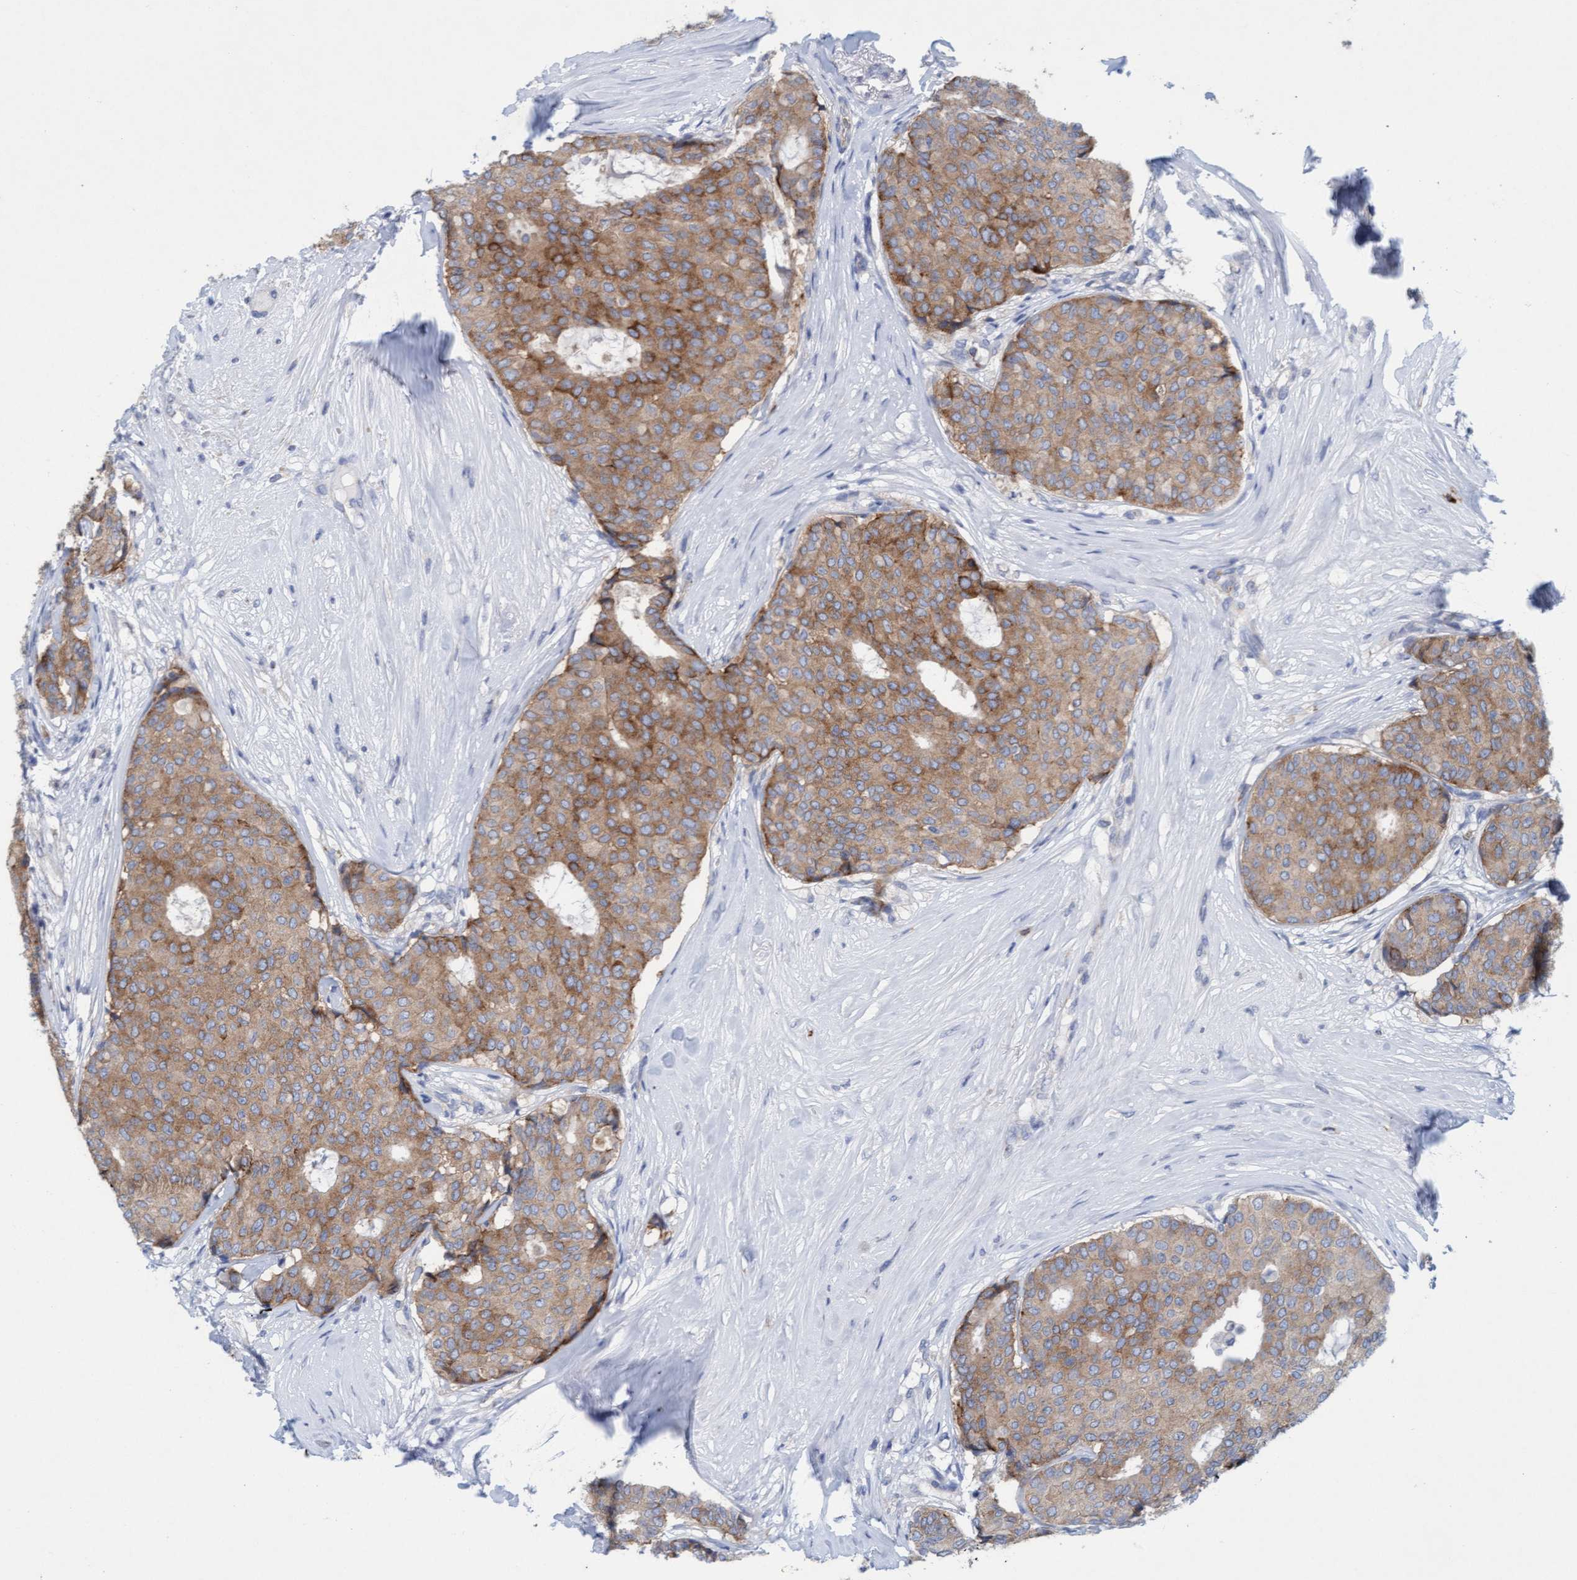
{"staining": {"intensity": "moderate", "quantity": ">75%", "location": "cytoplasmic/membranous"}, "tissue": "breast cancer", "cell_type": "Tumor cells", "image_type": "cancer", "snomed": [{"axis": "morphology", "description": "Duct carcinoma"}, {"axis": "topography", "description": "Breast"}], "caption": "IHC (DAB) staining of breast intraductal carcinoma demonstrates moderate cytoplasmic/membranous protein expression in approximately >75% of tumor cells.", "gene": "SIGIRR", "patient": {"sex": "female", "age": 75}}